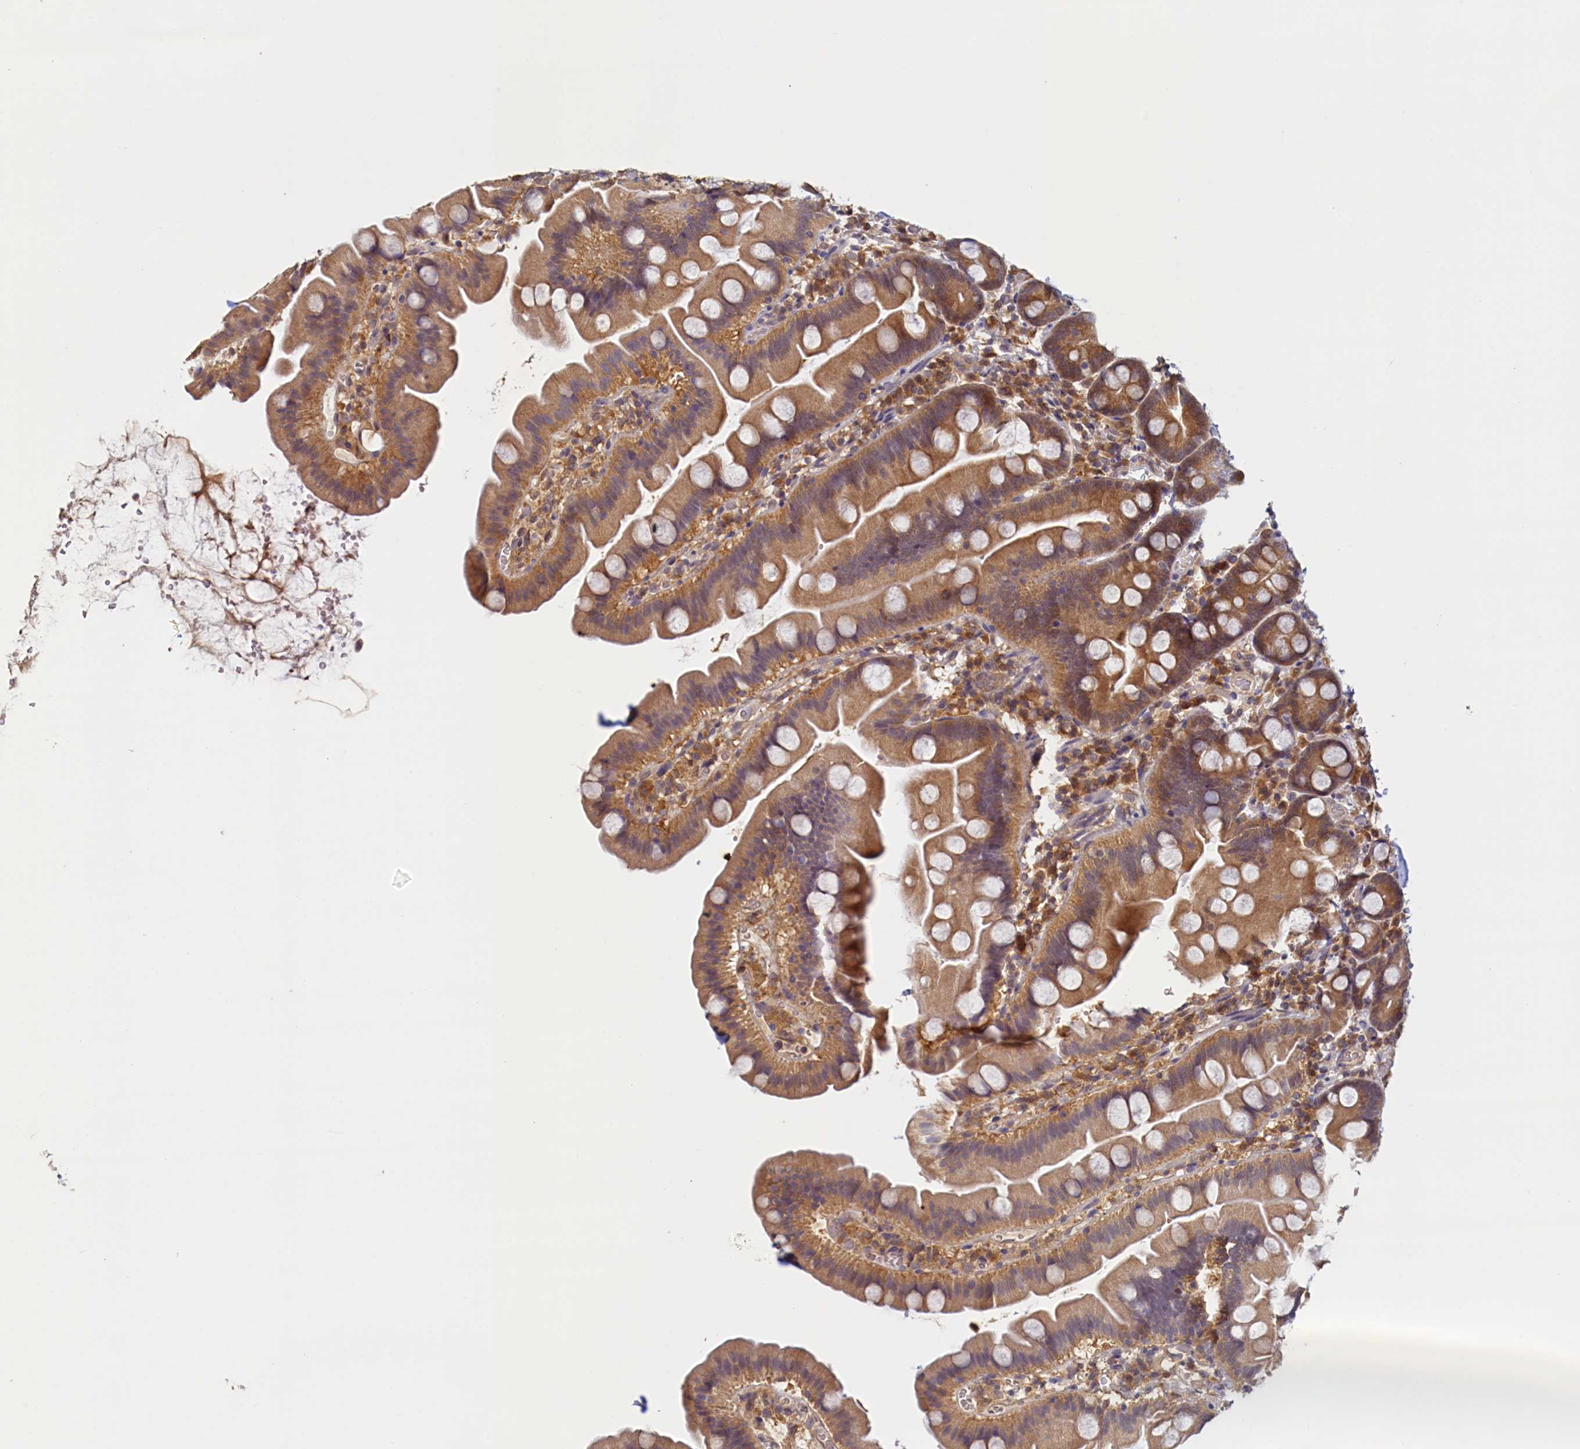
{"staining": {"intensity": "moderate", "quantity": ">75%", "location": "cytoplasmic/membranous"}, "tissue": "small intestine", "cell_type": "Glandular cells", "image_type": "normal", "snomed": [{"axis": "morphology", "description": "Normal tissue, NOS"}, {"axis": "topography", "description": "Small intestine"}], "caption": "An immunohistochemistry (IHC) photomicrograph of benign tissue is shown. Protein staining in brown labels moderate cytoplasmic/membranous positivity in small intestine within glandular cells. The staining was performed using DAB (3,3'-diaminobenzidine) to visualize the protein expression in brown, while the nuclei were stained in blue with hematoxylin (Magnification: 20x).", "gene": "PAAF1", "patient": {"sex": "female", "age": 68}}